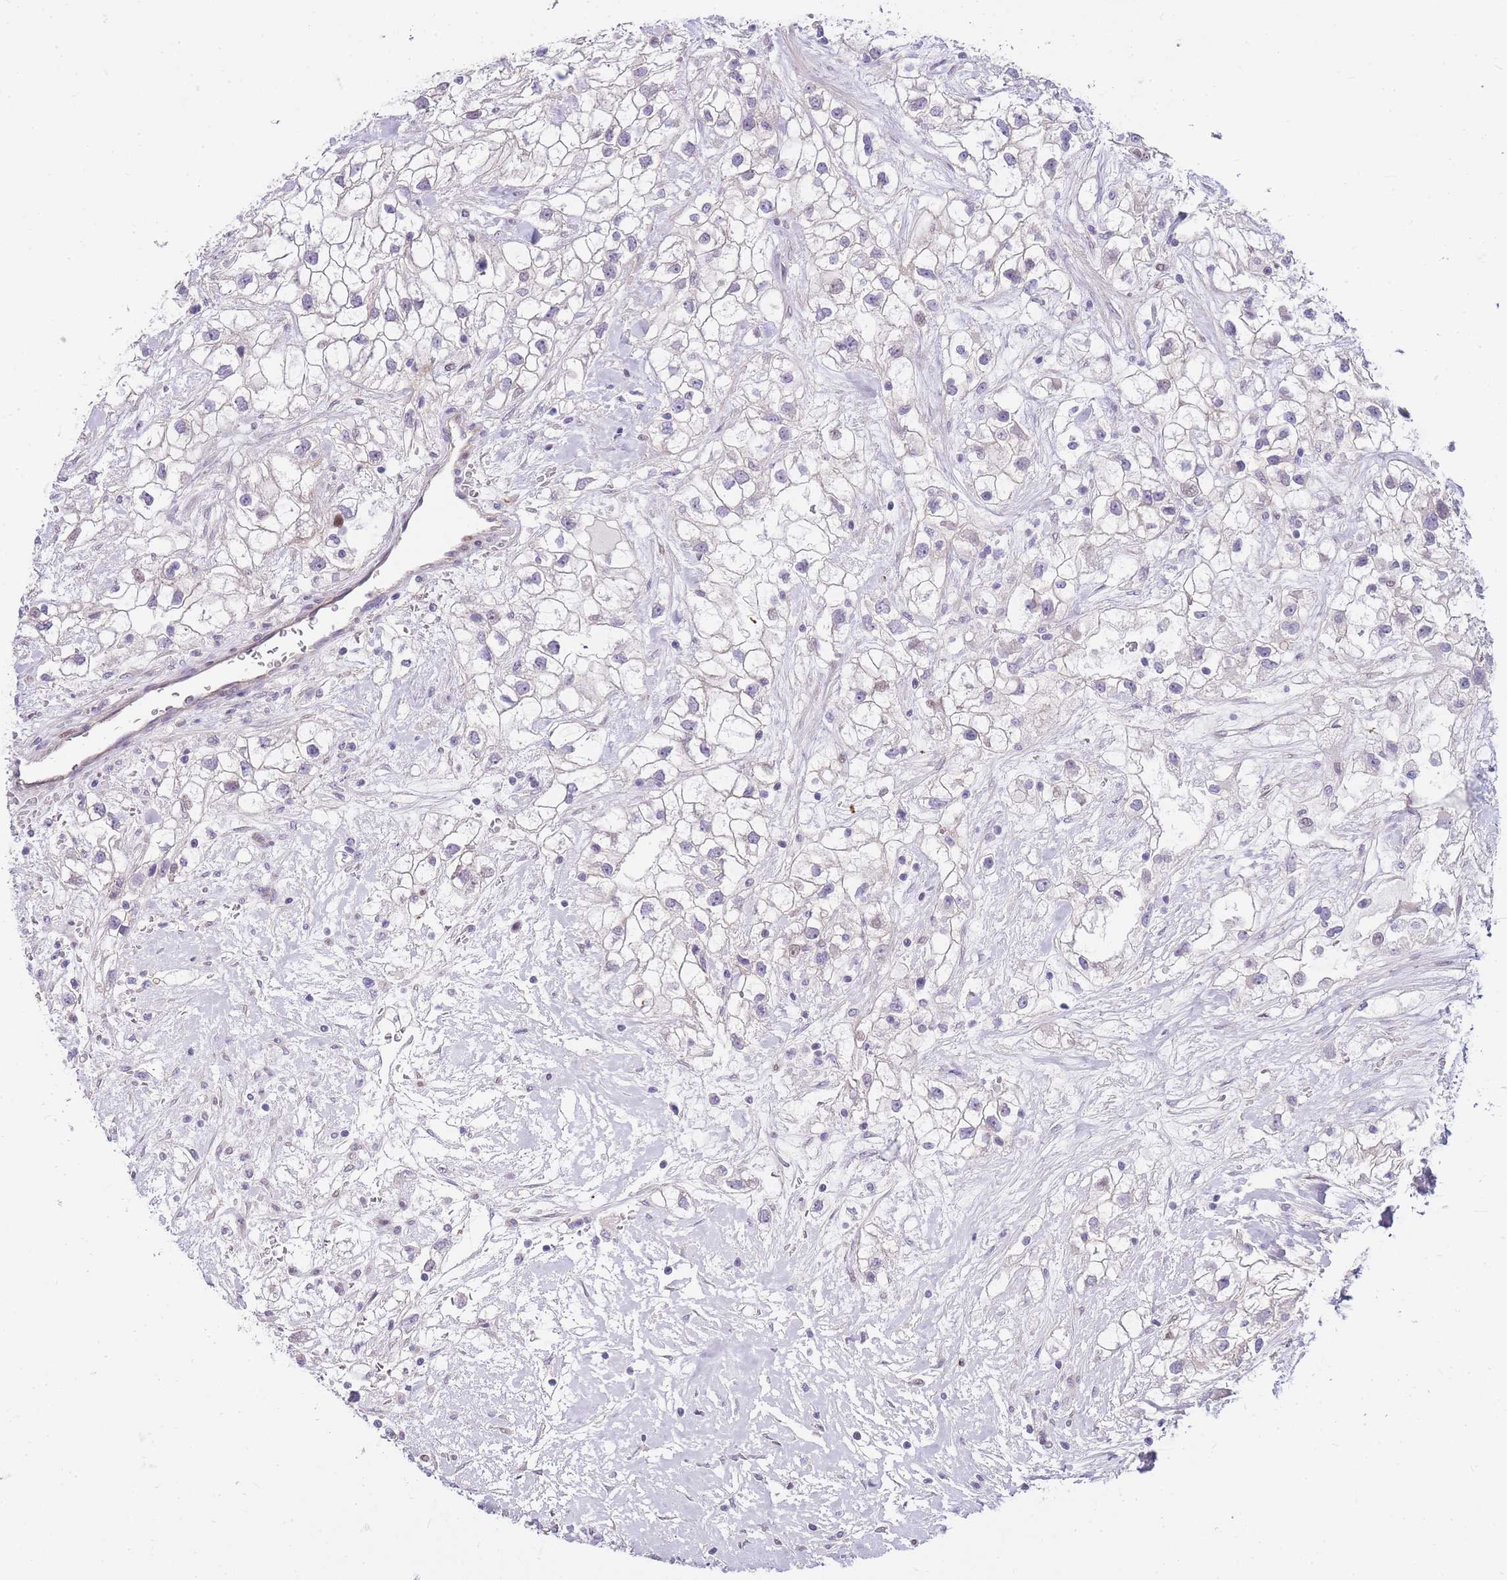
{"staining": {"intensity": "negative", "quantity": "none", "location": "none"}, "tissue": "renal cancer", "cell_type": "Tumor cells", "image_type": "cancer", "snomed": [{"axis": "morphology", "description": "Adenocarcinoma, NOS"}, {"axis": "topography", "description": "Kidney"}], "caption": "Tumor cells show no significant expression in renal adenocarcinoma.", "gene": "CLBA1", "patient": {"sex": "male", "age": 59}}